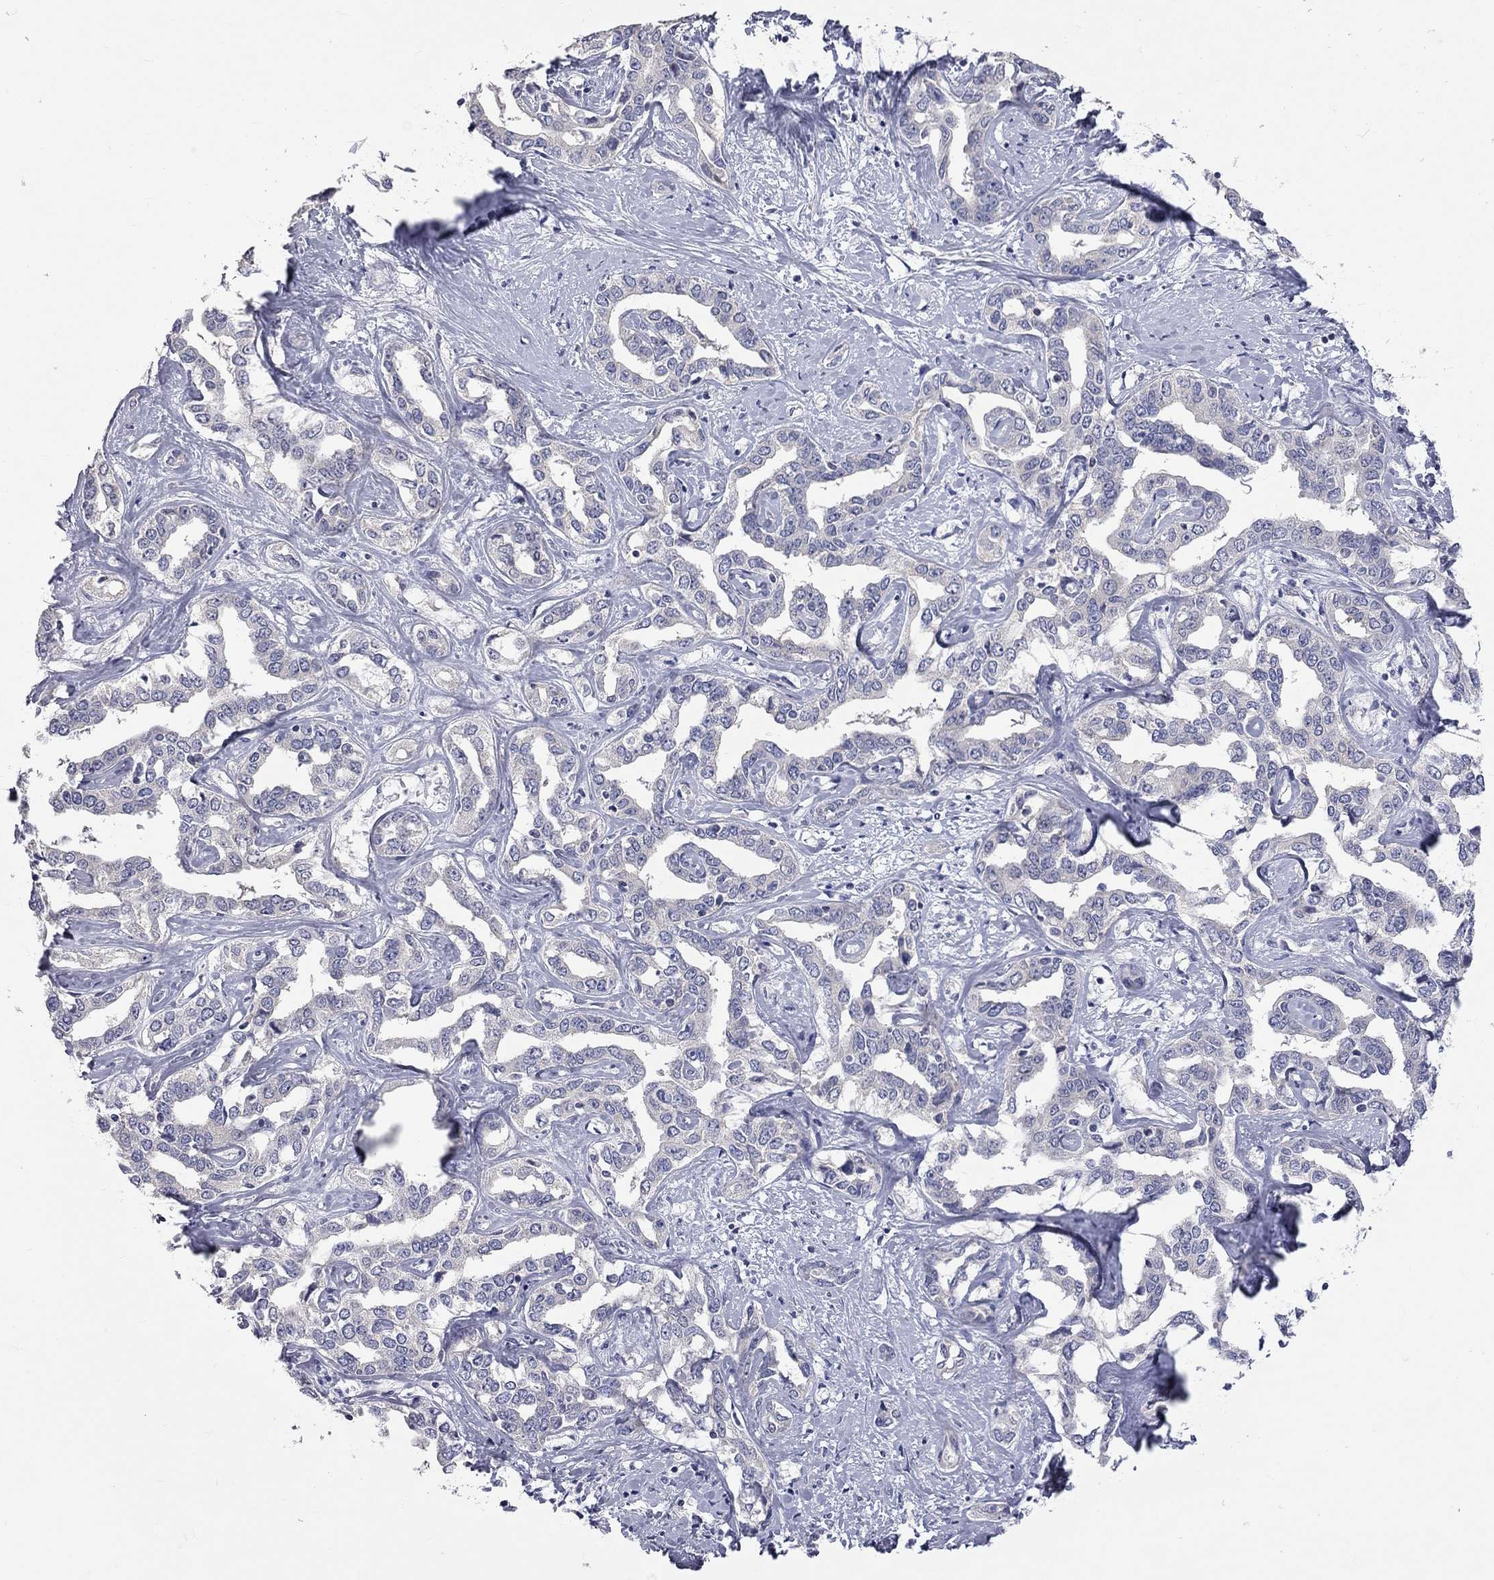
{"staining": {"intensity": "negative", "quantity": "none", "location": "none"}, "tissue": "liver cancer", "cell_type": "Tumor cells", "image_type": "cancer", "snomed": [{"axis": "morphology", "description": "Cholangiocarcinoma"}, {"axis": "topography", "description": "Liver"}], "caption": "A photomicrograph of human liver cancer is negative for staining in tumor cells.", "gene": "OPRK1", "patient": {"sex": "male", "age": 59}}